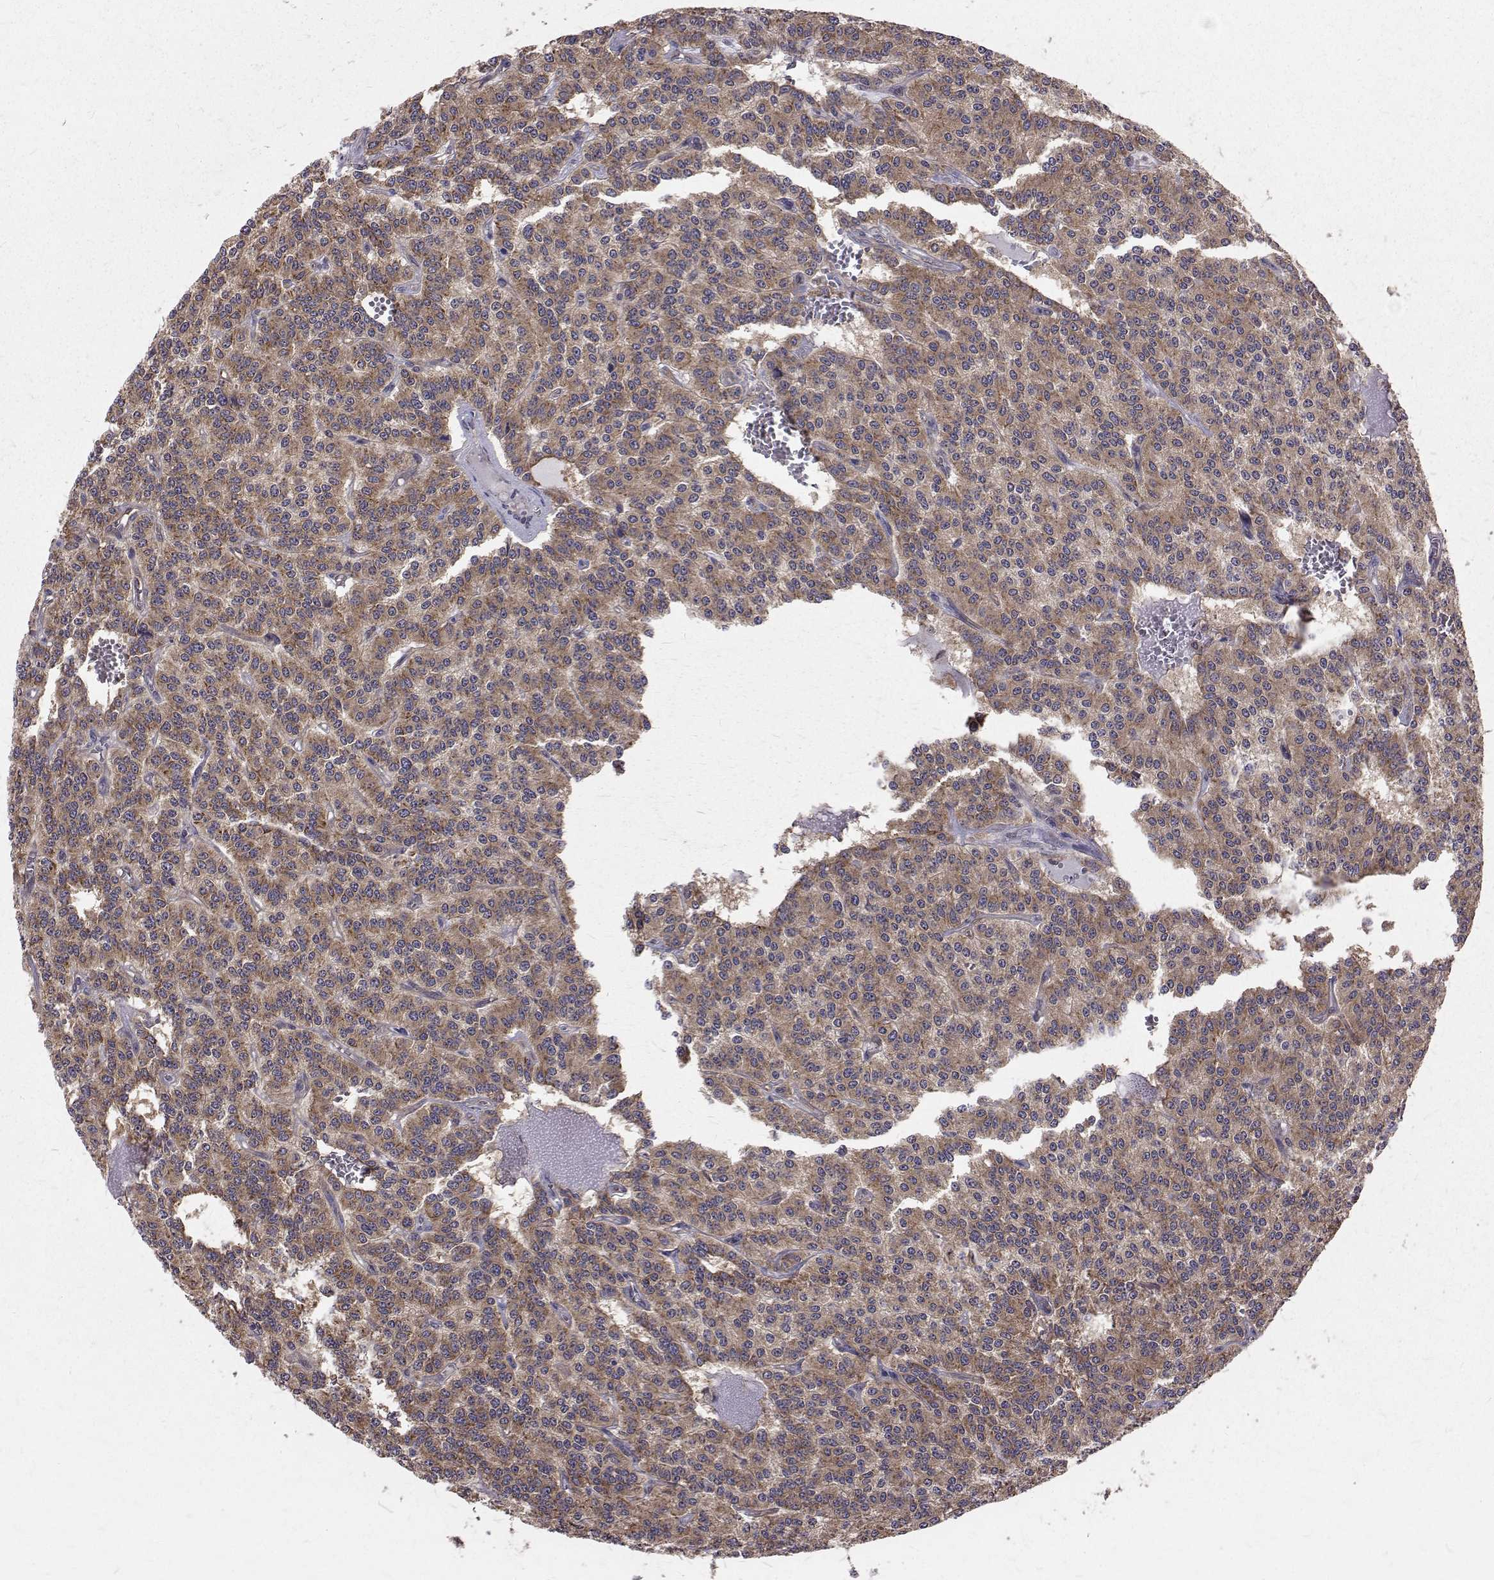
{"staining": {"intensity": "moderate", "quantity": ">75%", "location": "cytoplasmic/membranous"}, "tissue": "carcinoid", "cell_type": "Tumor cells", "image_type": "cancer", "snomed": [{"axis": "morphology", "description": "Carcinoid, malignant, NOS"}, {"axis": "topography", "description": "Lung"}], "caption": "Immunohistochemistry histopathology image of human malignant carcinoid stained for a protein (brown), which reveals medium levels of moderate cytoplasmic/membranous positivity in approximately >75% of tumor cells.", "gene": "FARSB", "patient": {"sex": "female", "age": 71}}